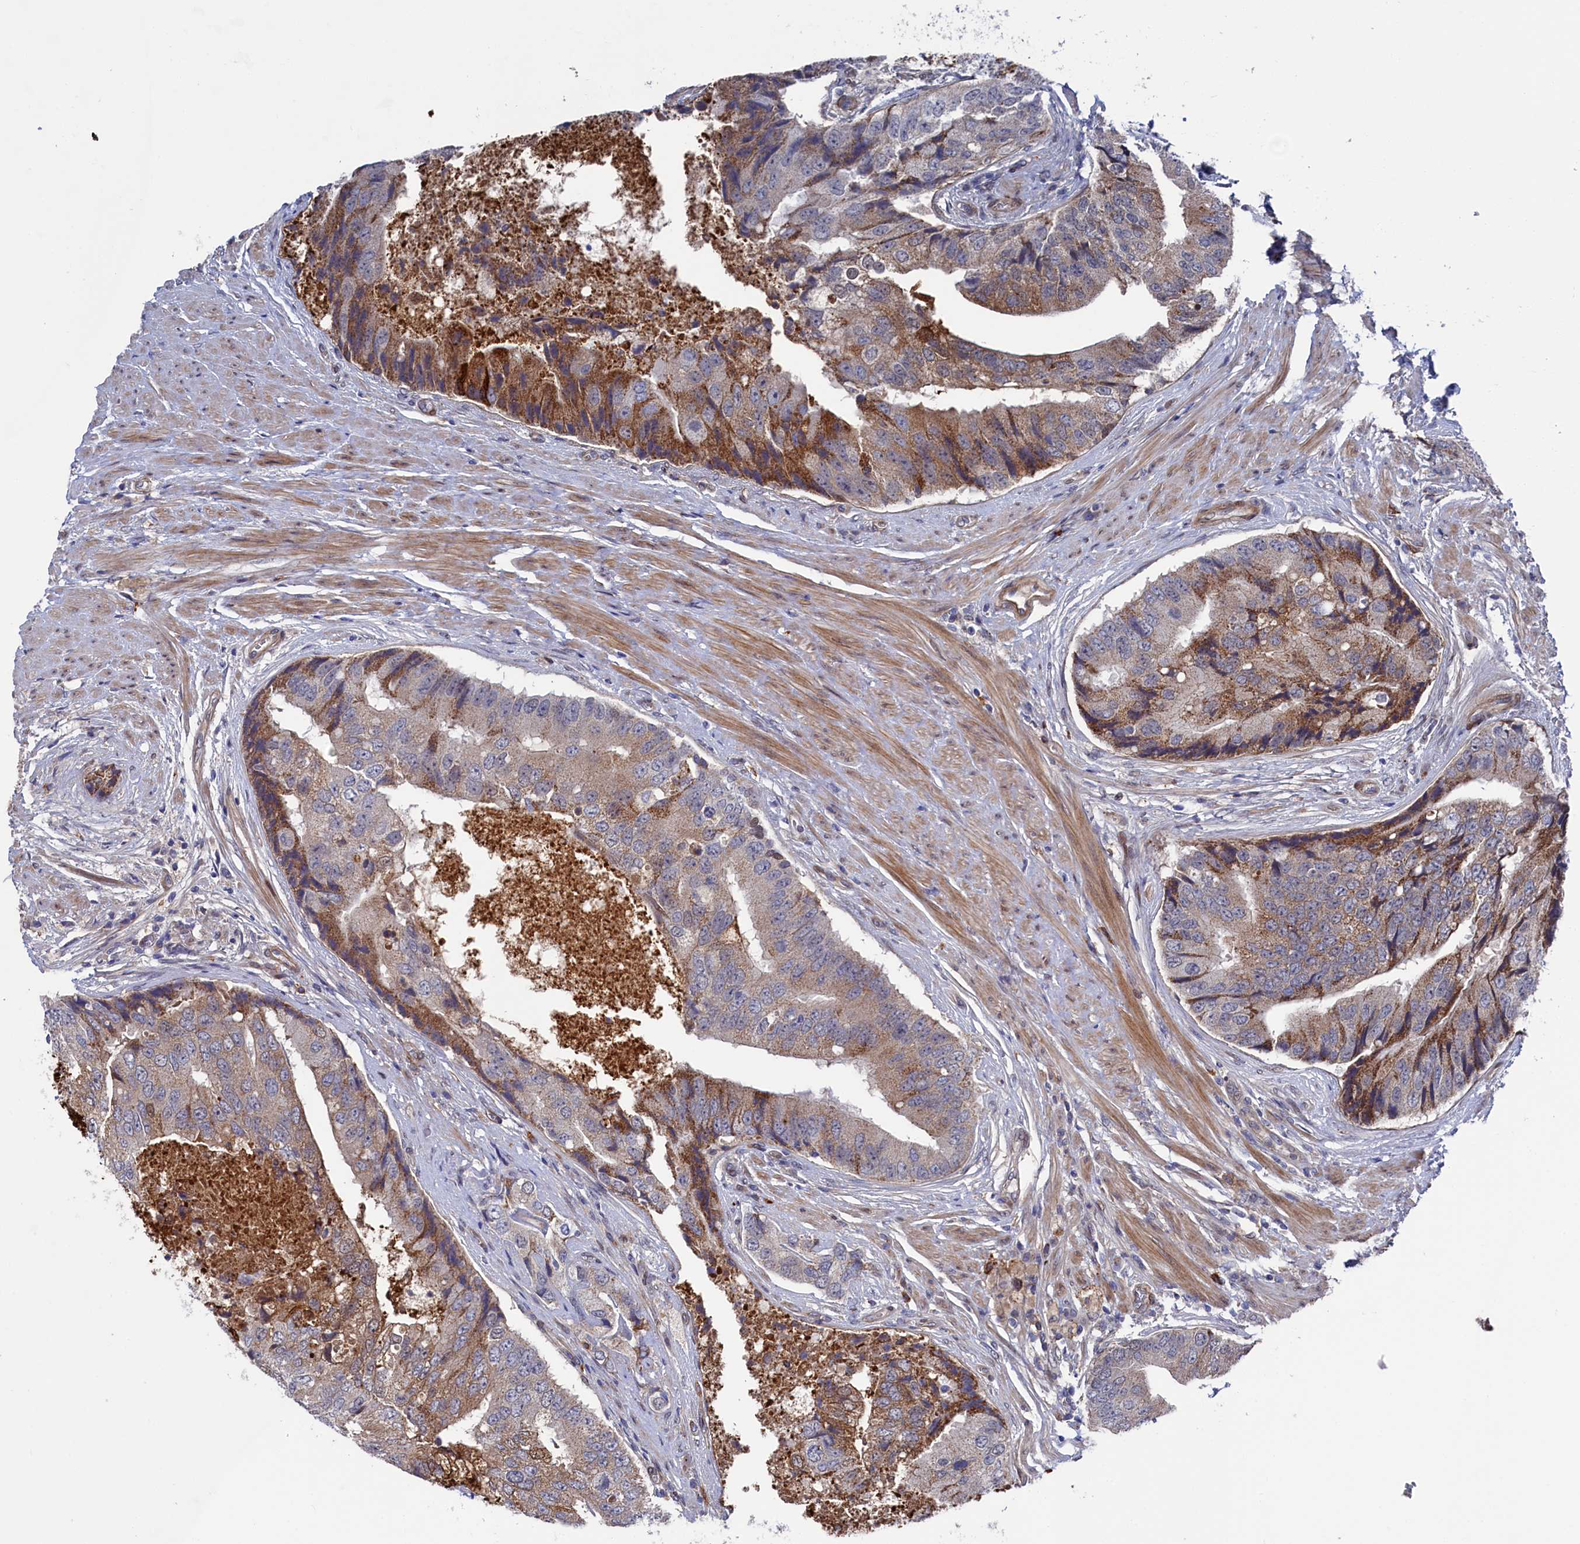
{"staining": {"intensity": "moderate", "quantity": "25%-75%", "location": "cytoplasmic/membranous"}, "tissue": "prostate cancer", "cell_type": "Tumor cells", "image_type": "cancer", "snomed": [{"axis": "morphology", "description": "Adenocarcinoma, High grade"}, {"axis": "topography", "description": "Prostate"}], "caption": "Immunohistochemistry of human prostate cancer (adenocarcinoma (high-grade)) shows medium levels of moderate cytoplasmic/membranous positivity in about 25%-75% of tumor cells.", "gene": "ZNF891", "patient": {"sex": "male", "age": 70}}